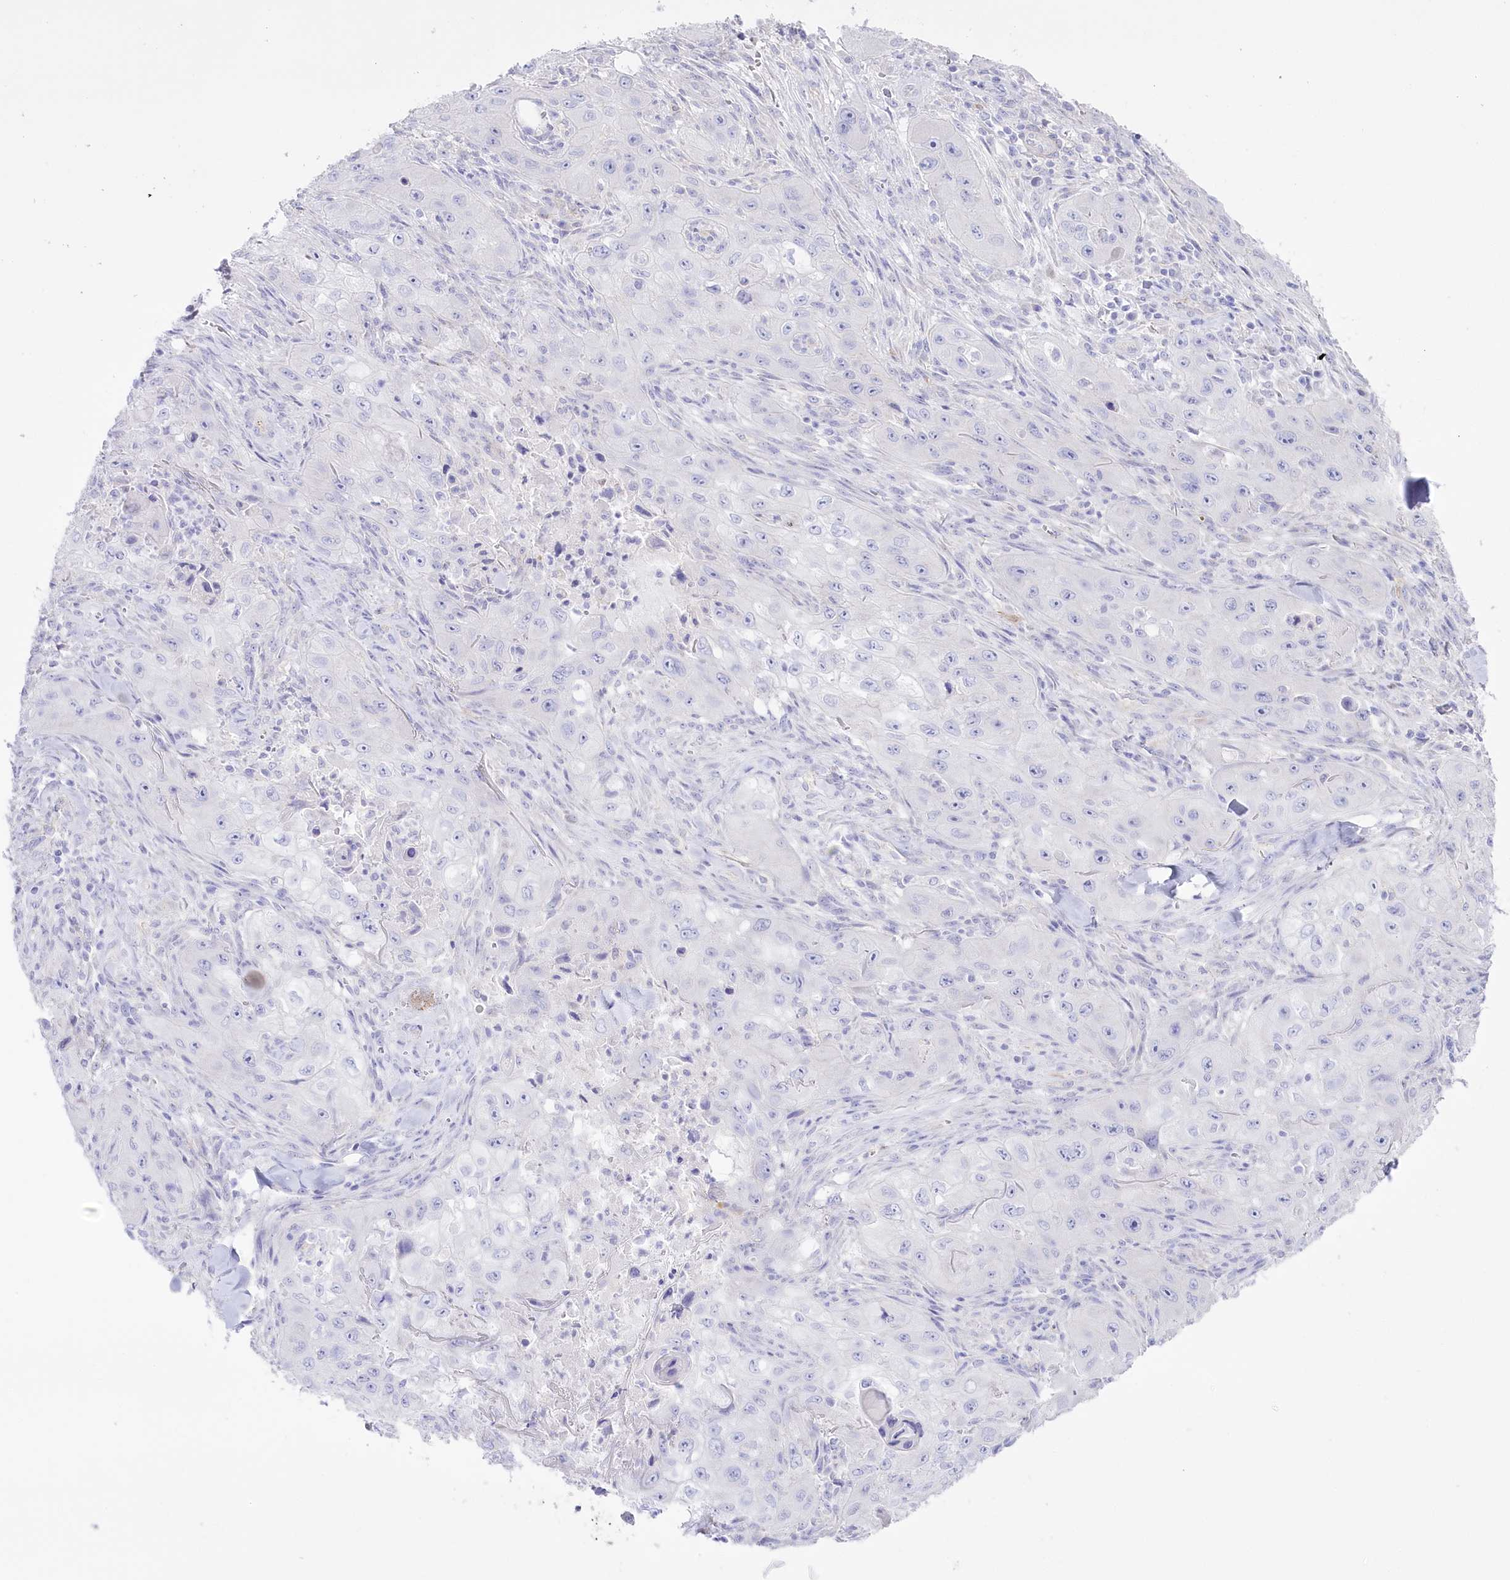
{"staining": {"intensity": "negative", "quantity": "none", "location": "none"}, "tissue": "skin cancer", "cell_type": "Tumor cells", "image_type": "cancer", "snomed": [{"axis": "morphology", "description": "Squamous cell carcinoma, NOS"}, {"axis": "topography", "description": "Skin"}, {"axis": "topography", "description": "Subcutis"}], "caption": "Photomicrograph shows no protein expression in tumor cells of skin cancer (squamous cell carcinoma) tissue. The staining was performed using DAB (3,3'-diaminobenzidine) to visualize the protein expression in brown, while the nuclei were stained in blue with hematoxylin (Magnification: 20x).", "gene": "SLC39A10", "patient": {"sex": "male", "age": 73}}